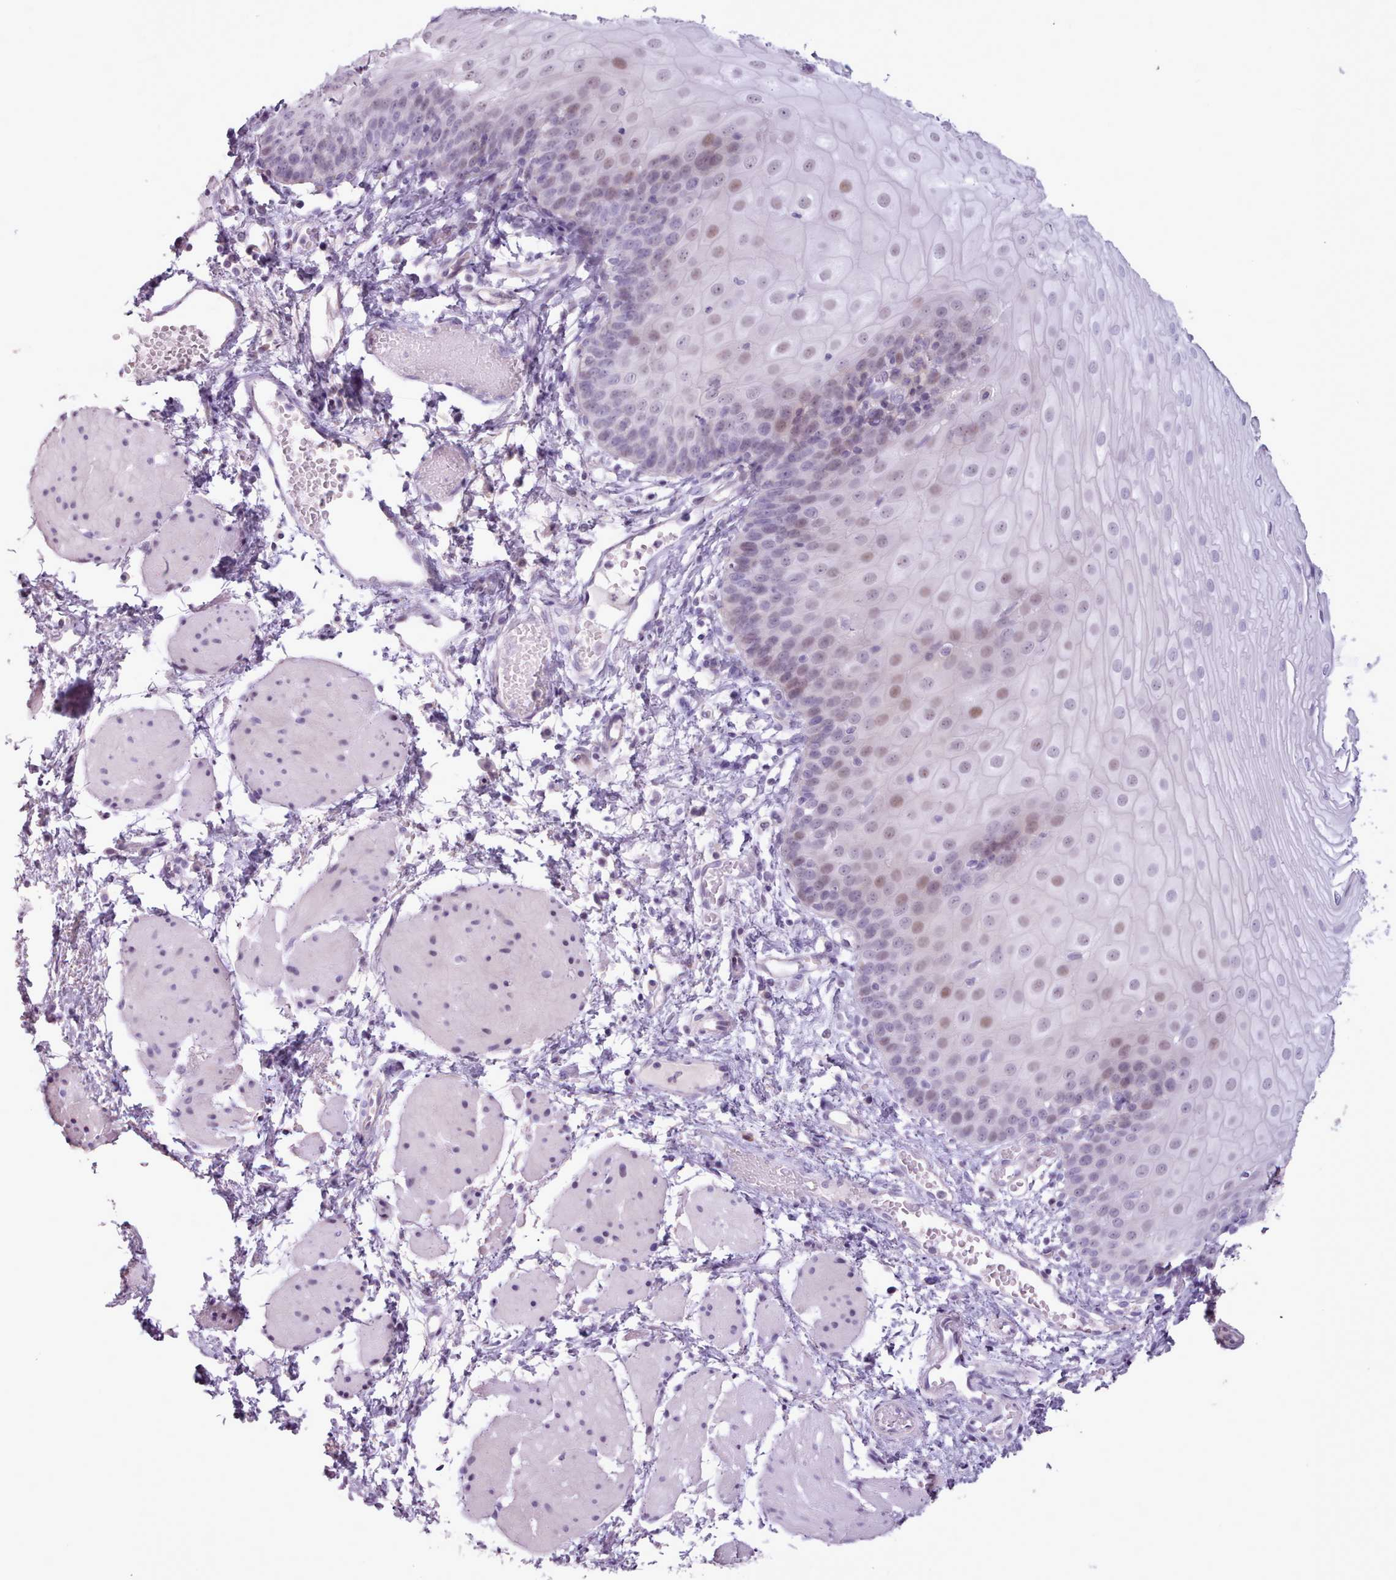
{"staining": {"intensity": "moderate", "quantity": "<25%", "location": "nuclear"}, "tissue": "esophagus", "cell_type": "Squamous epithelial cells", "image_type": "normal", "snomed": [{"axis": "morphology", "description": "Normal tissue, NOS"}, {"axis": "topography", "description": "Esophagus"}], "caption": "Protein expression analysis of unremarkable esophagus displays moderate nuclear positivity in about <25% of squamous epithelial cells.", "gene": "BDKRB2", "patient": {"sex": "male", "age": 69}}